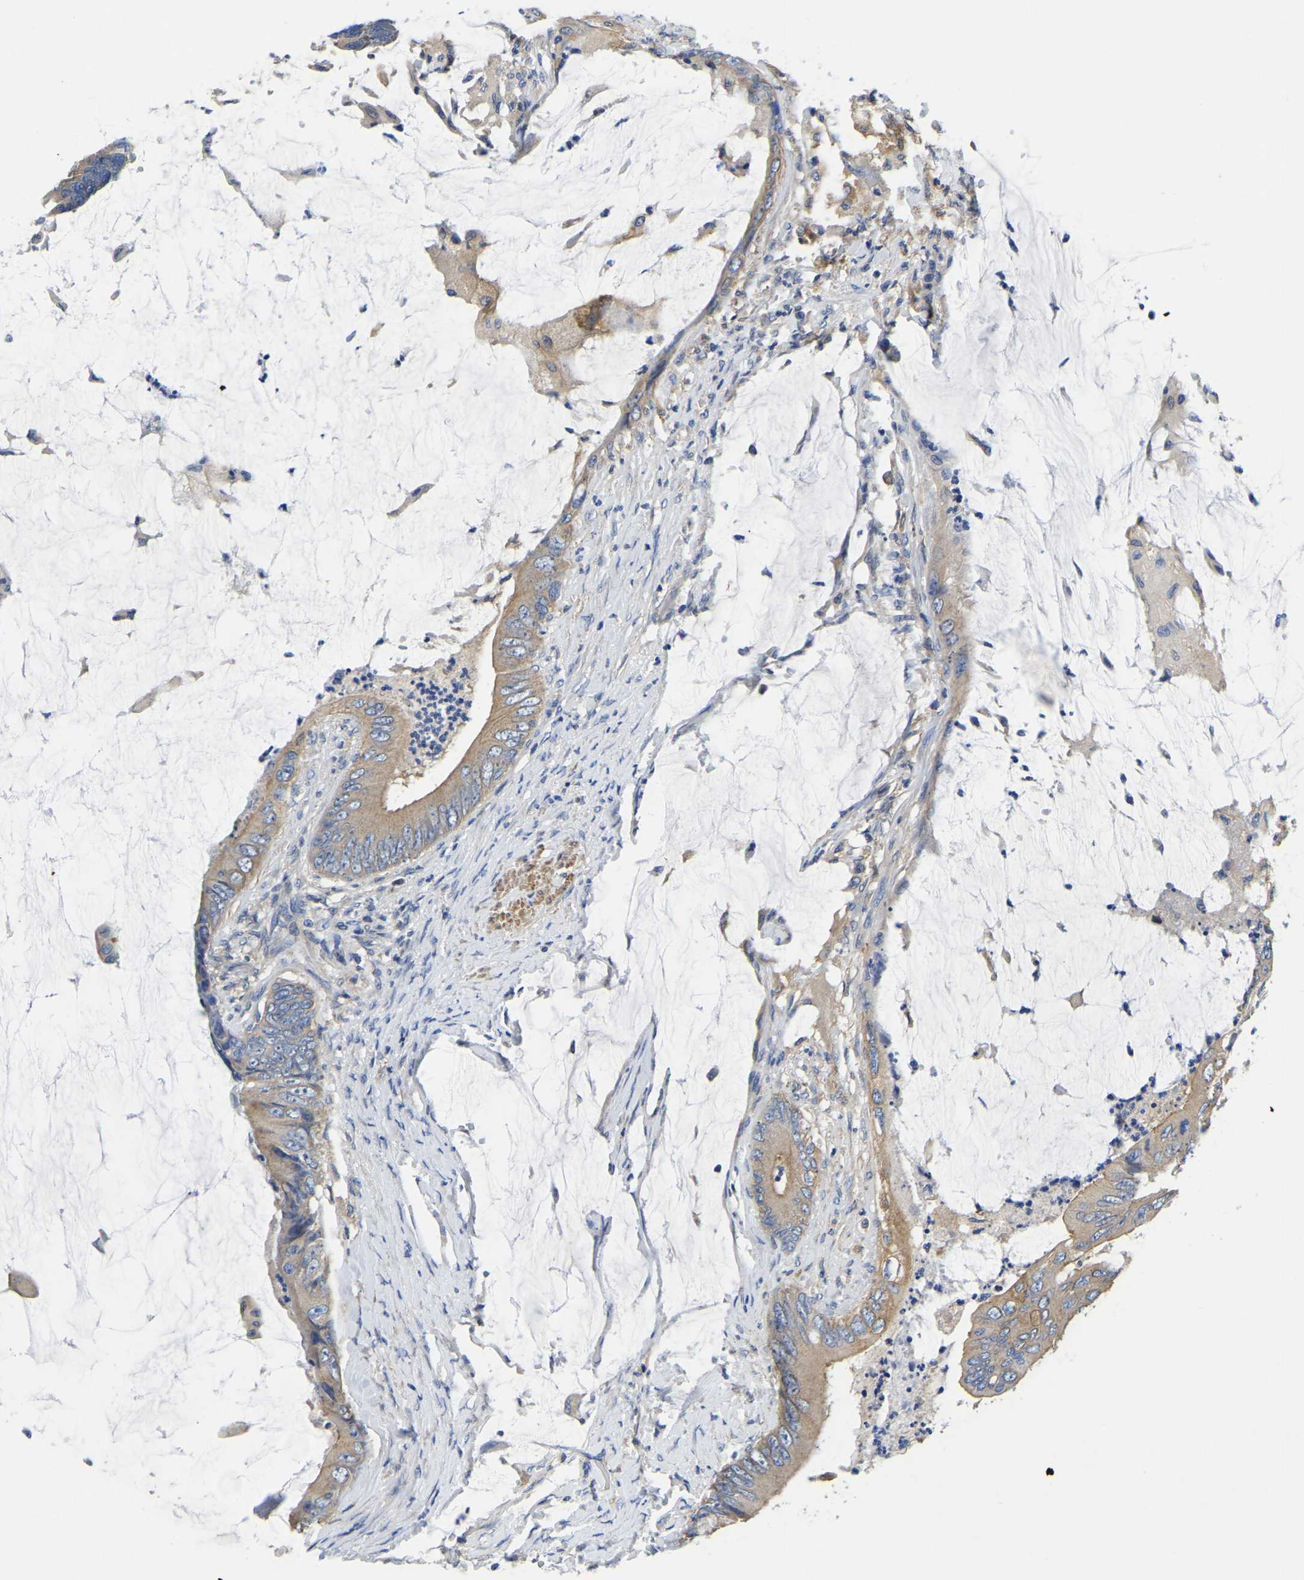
{"staining": {"intensity": "weak", "quantity": ">75%", "location": "cytoplasmic/membranous"}, "tissue": "colorectal cancer", "cell_type": "Tumor cells", "image_type": "cancer", "snomed": [{"axis": "morphology", "description": "Adenocarcinoma, NOS"}, {"axis": "topography", "description": "Rectum"}], "caption": "Weak cytoplasmic/membranous protein positivity is seen in approximately >75% of tumor cells in adenocarcinoma (colorectal).", "gene": "STAT2", "patient": {"sex": "female", "age": 77}}